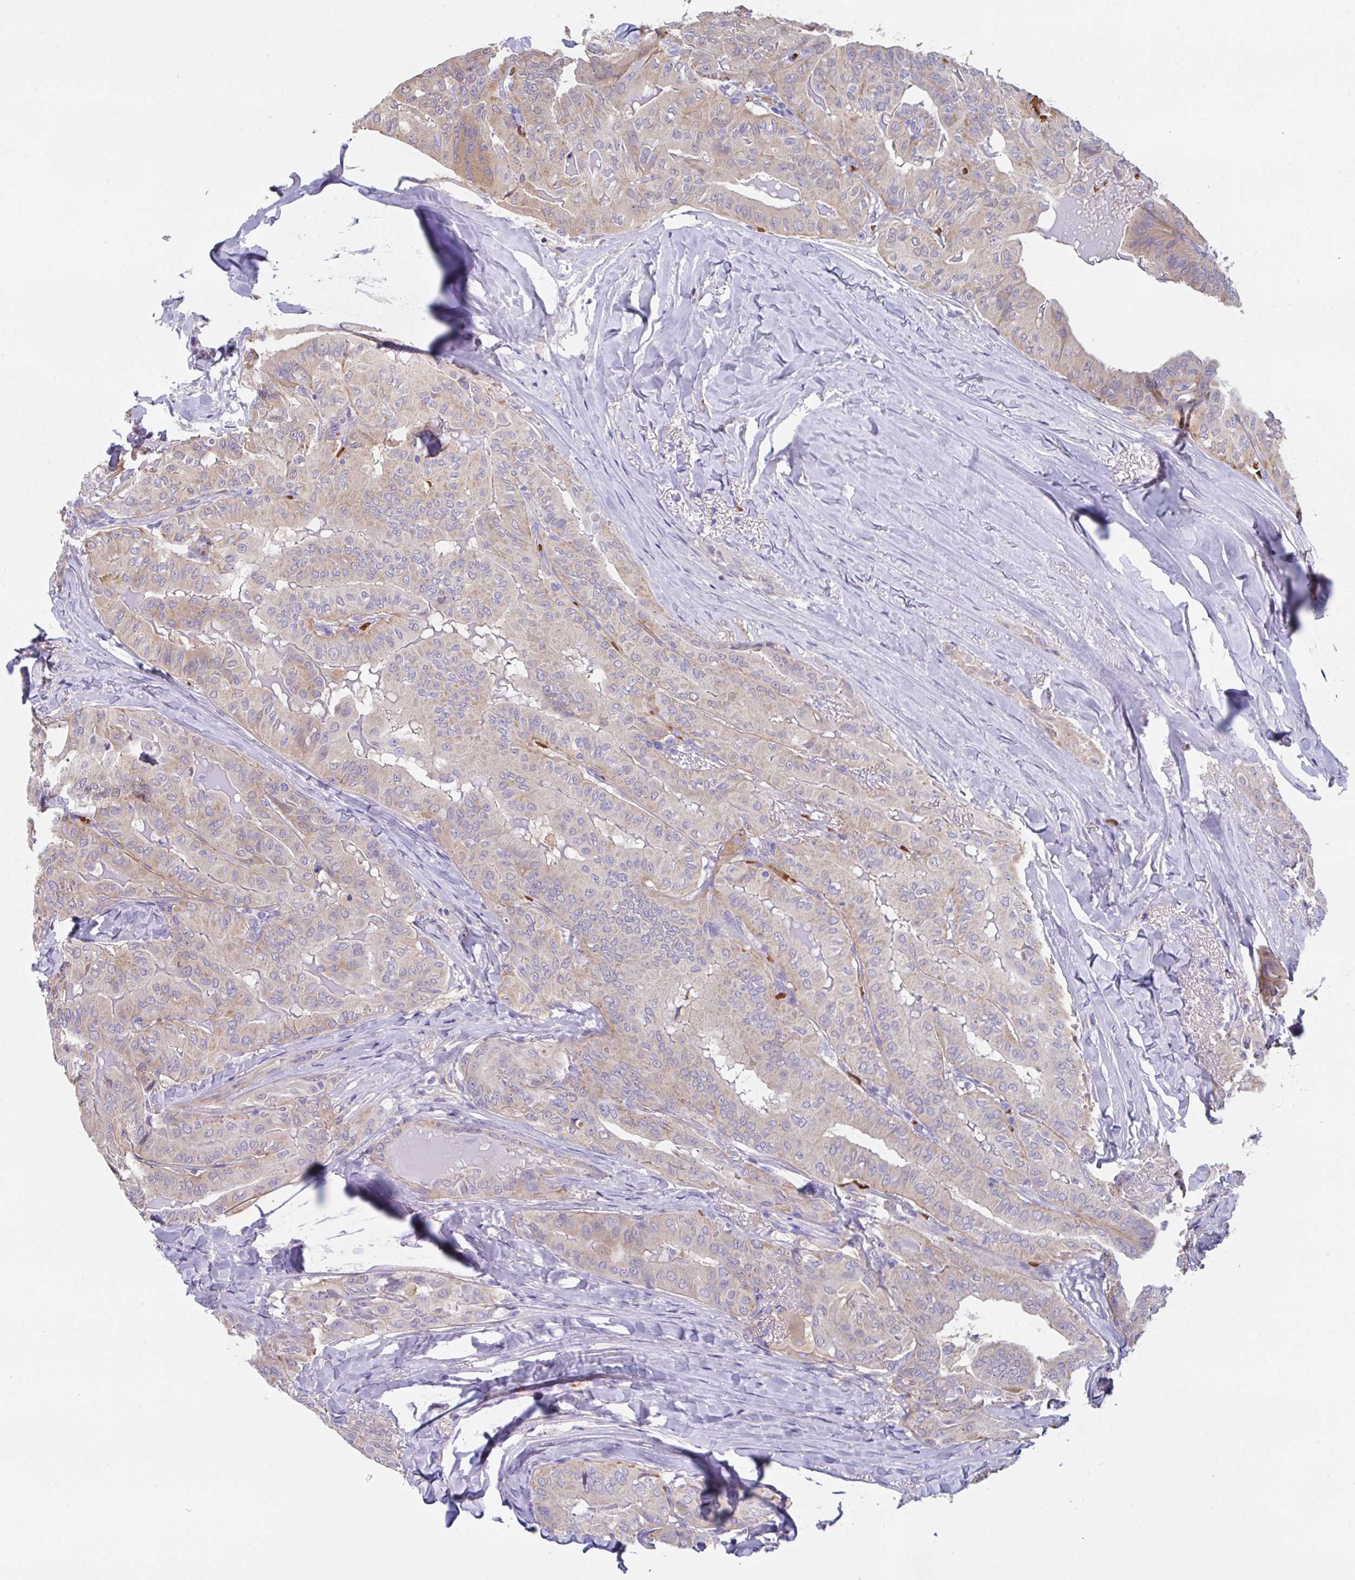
{"staining": {"intensity": "weak", "quantity": "25%-75%", "location": "cytoplasmic/membranous"}, "tissue": "thyroid cancer", "cell_type": "Tumor cells", "image_type": "cancer", "snomed": [{"axis": "morphology", "description": "Papillary adenocarcinoma, NOS"}, {"axis": "topography", "description": "Thyroid gland"}], "caption": "High-magnification brightfield microscopy of papillary adenocarcinoma (thyroid) stained with DAB (3,3'-diaminobenzidine) (brown) and counterstained with hematoxylin (blue). tumor cells exhibit weak cytoplasmic/membranous staining is appreciated in about25%-75% of cells. Ihc stains the protein of interest in brown and the nuclei are stained blue.", "gene": "TFAP2C", "patient": {"sex": "female", "age": 68}}